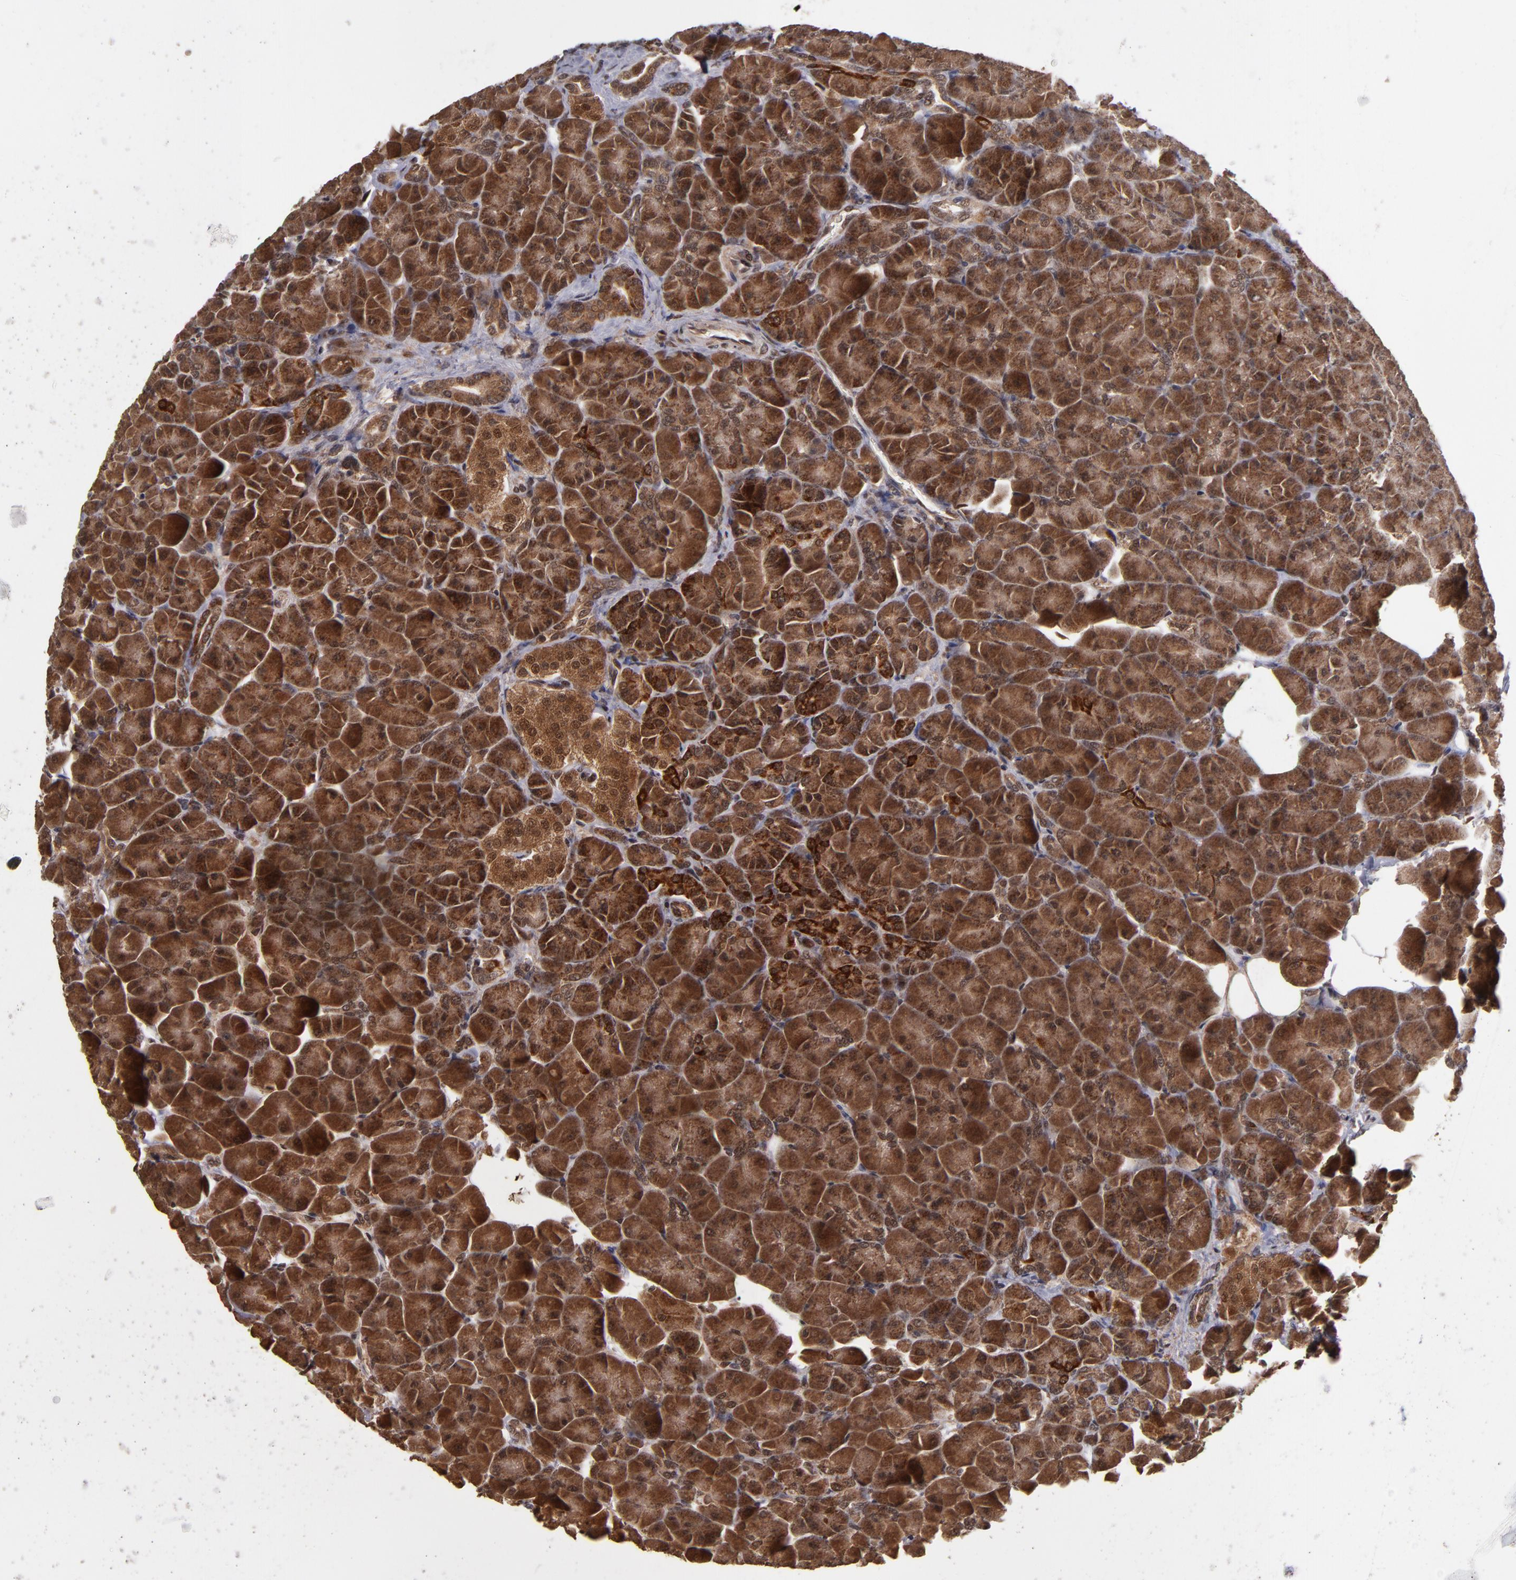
{"staining": {"intensity": "strong", "quantity": ">75%", "location": "cytoplasmic/membranous"}, "tissue": "pancreas", "cell_type": "Exocrine glandular cells", "image_type": "normal", "snomed": [{"axis": "morphology", "description": "Normal tissue, NOS"}, {"axis": "topography", "description": "Pancreas"}], "caption": "High-magnification brightfield microscopy of benign pancreas stained with DAB (3,3'-diaminobenzidine) (brown) and counterstained with hematoxylin (blue). exocrine glandular cells exhibit strong cytoplasmic/membranous positivity is identified in about>75% of cells. Ihc stains the protein in brown and the nuclei are stained blue.", "gene": "CUL5", "patient": {"sex": "male", "age": 66}}